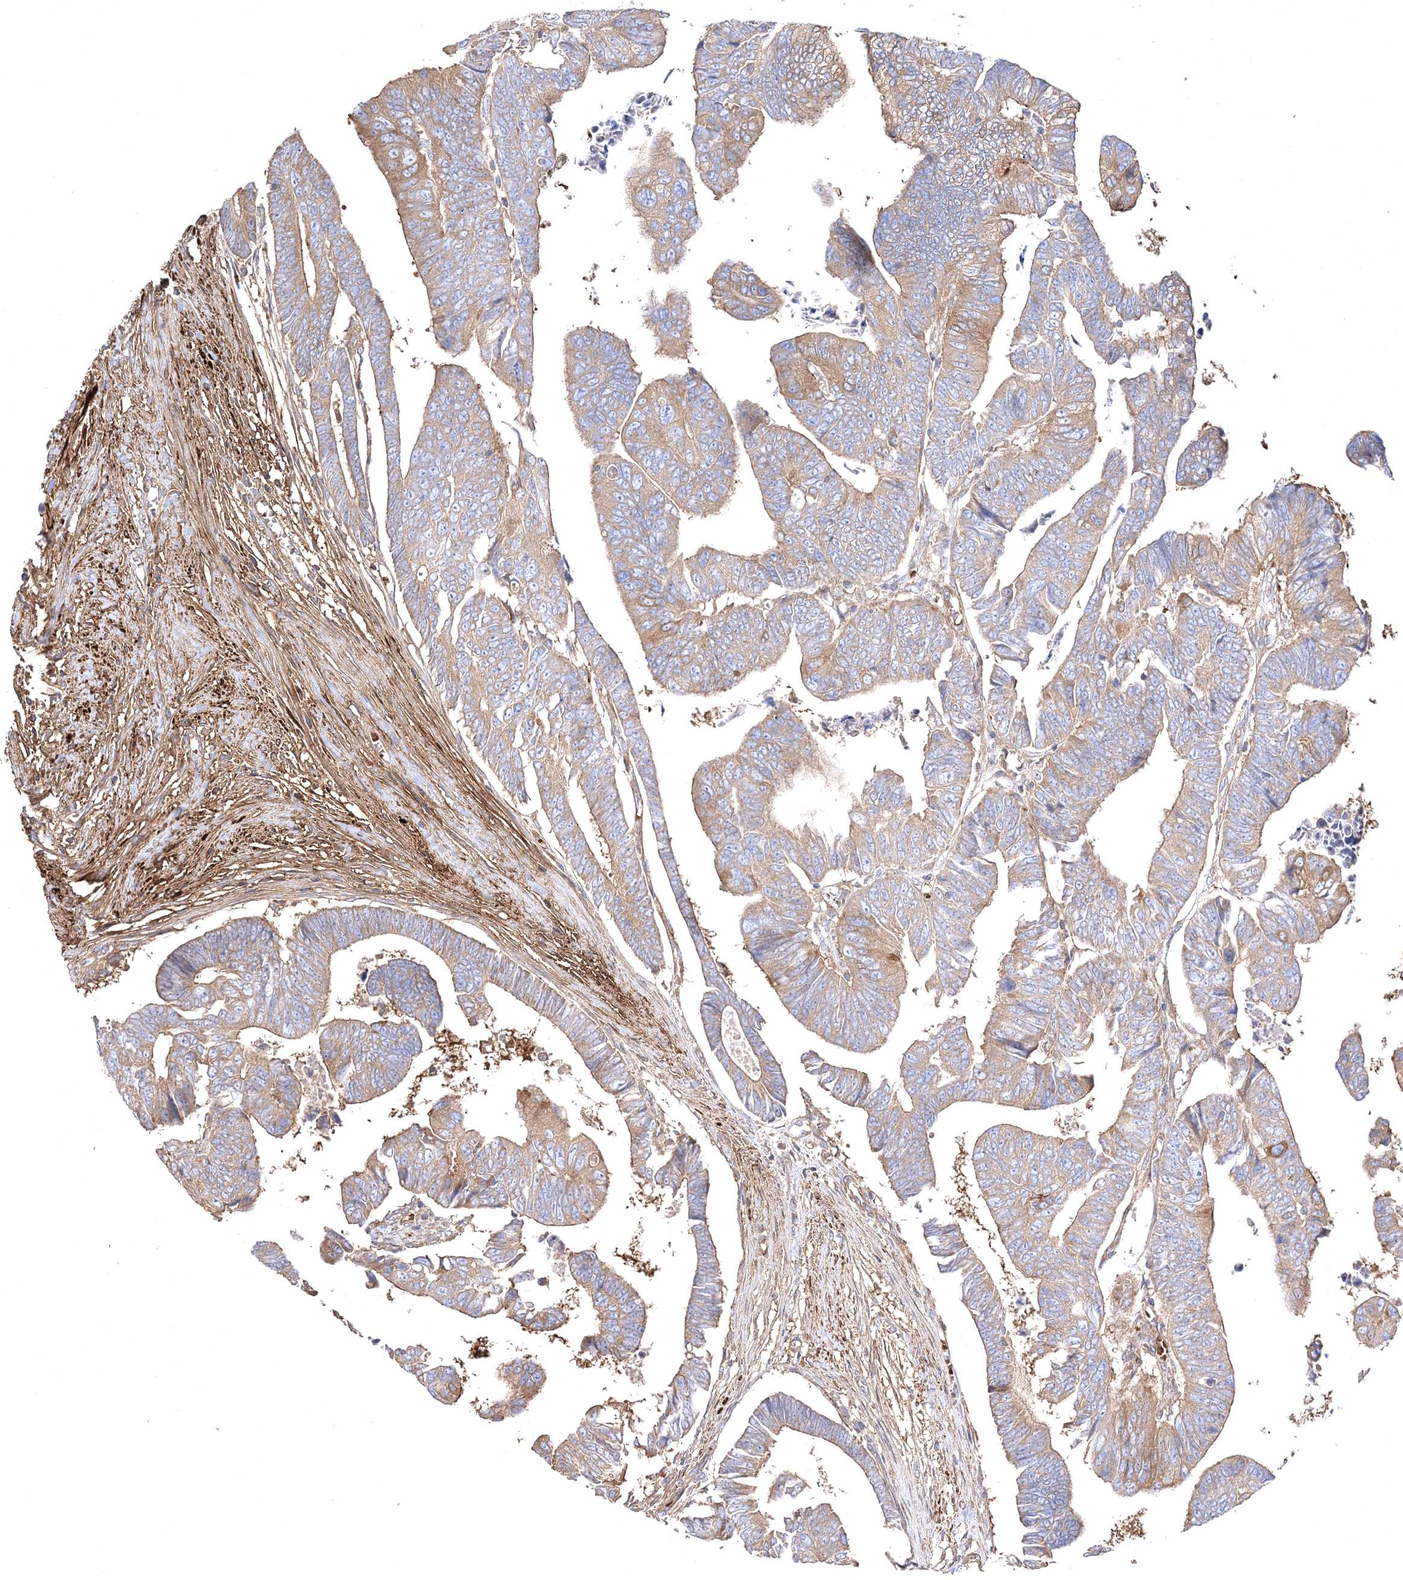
{"staining": {"intensity": "weak", "quantity": ">75%", "location": "cytoplasmic/membranous"}, "tissue": "colorectal cancer", "cell_type": "Tumor cells", "image_type": "cancer", "snomed": [{"axis": "morphology", "description": "Adenocarcinoma, NOS"}, {"axis": "topography", "description": "Rectum"}], "caption": "Colorectal cancer (adenocarcinoma) stained with DAB immunohistochemistry (IHC) displays low levels of weak cytoplasmic/membranous staining in about >75% of tumor cells.", "gene": "ZSWIM6", "patient": {"sex": "female", "age": 65}}